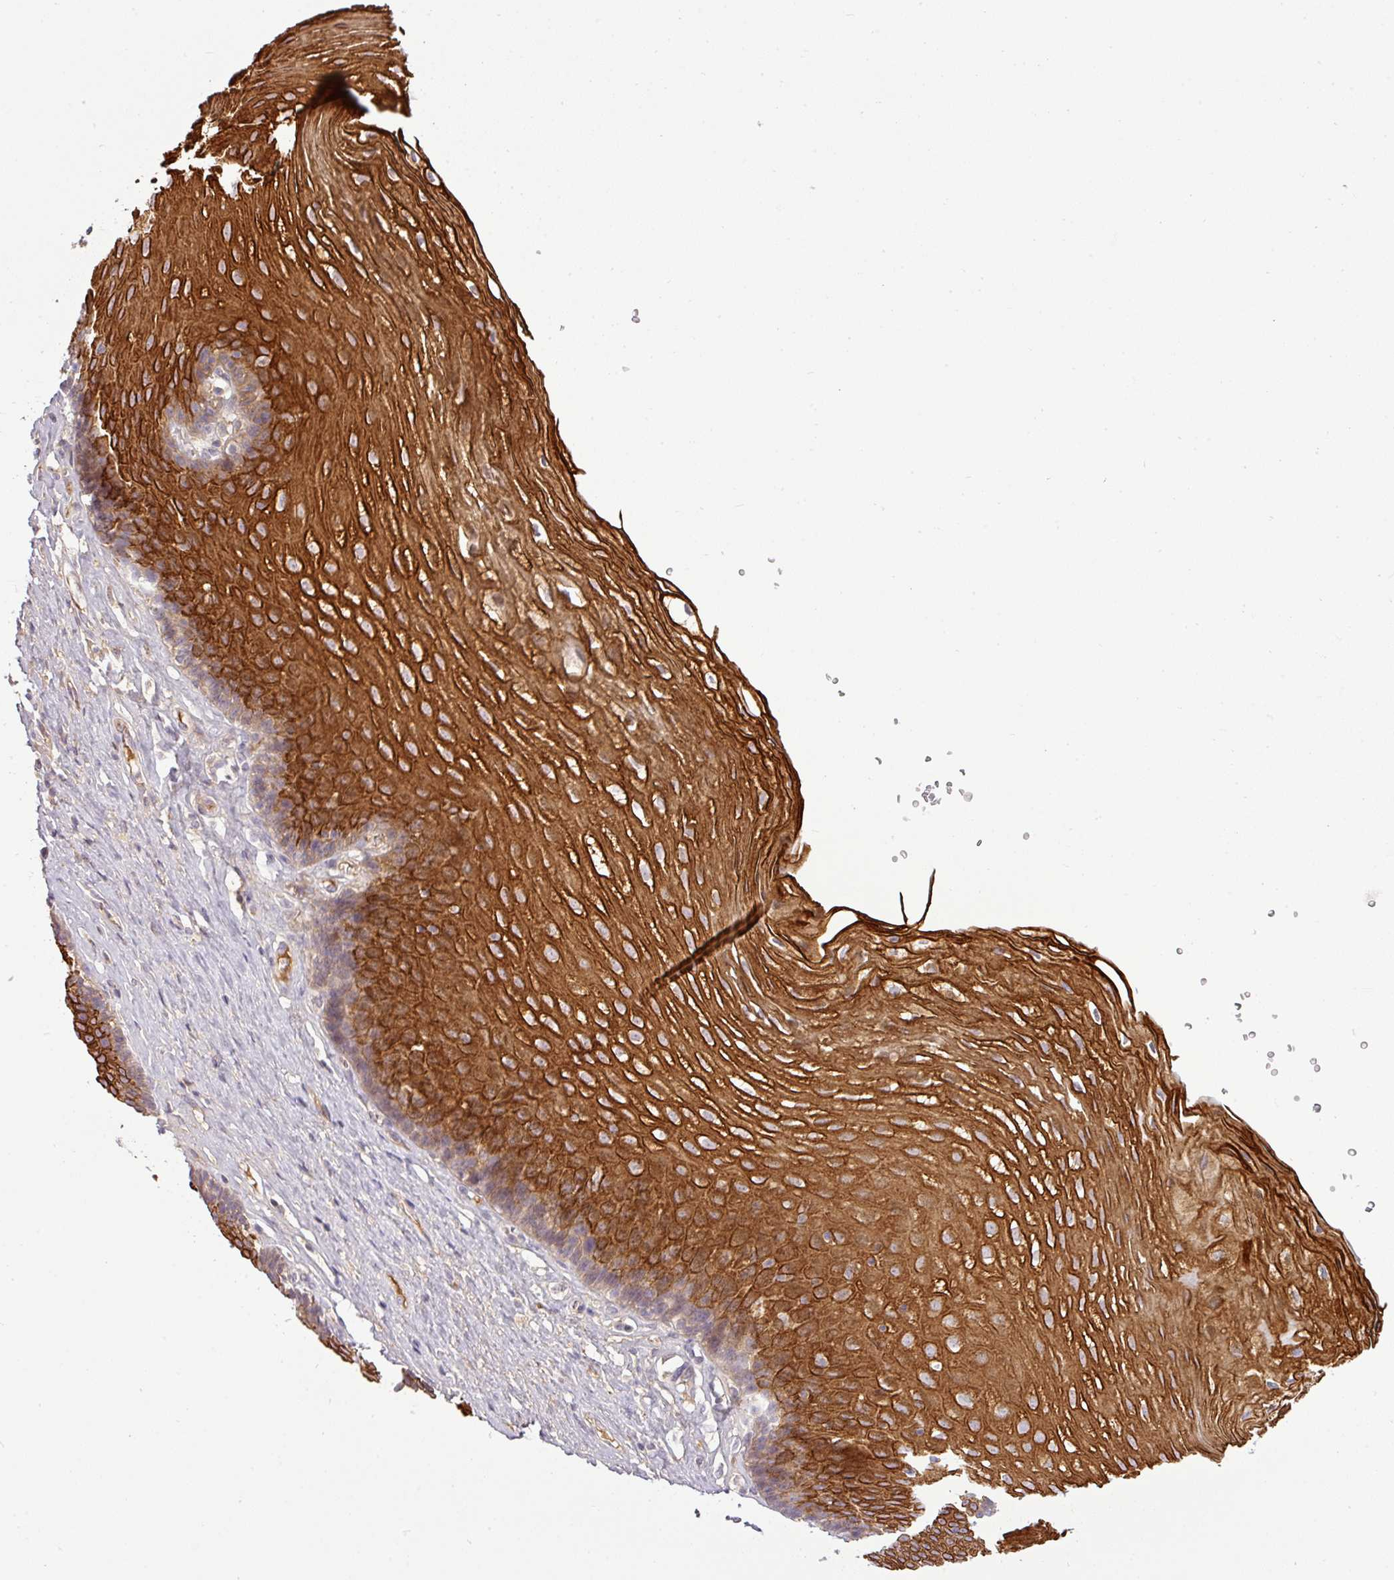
{"staining": {"intensity": "strong", "quantity": ">75%", "location": "cytoplasmic/membranous"}, "tissue": "esophagus", "cell_type": "Squamous epithelial cells", "image_type": "normal", "snomed": [{"axis": "morphology", "description": "Normal tissue, NOS"}, {"axis": "topography", "description": "Esophagus"}], "caption": "DAB immunohistochemical staining of normal human esophagus displays strong cytoplasmic/membranous protein positivity in approximately >75% of squamous epithelial cells. The staining was performed using DAB, with brown indicating positive protein expression. Nuclei are stained blue with hematoxylin.", "gene": "APOM", "patient": {"sex": "female", "age": 66}}